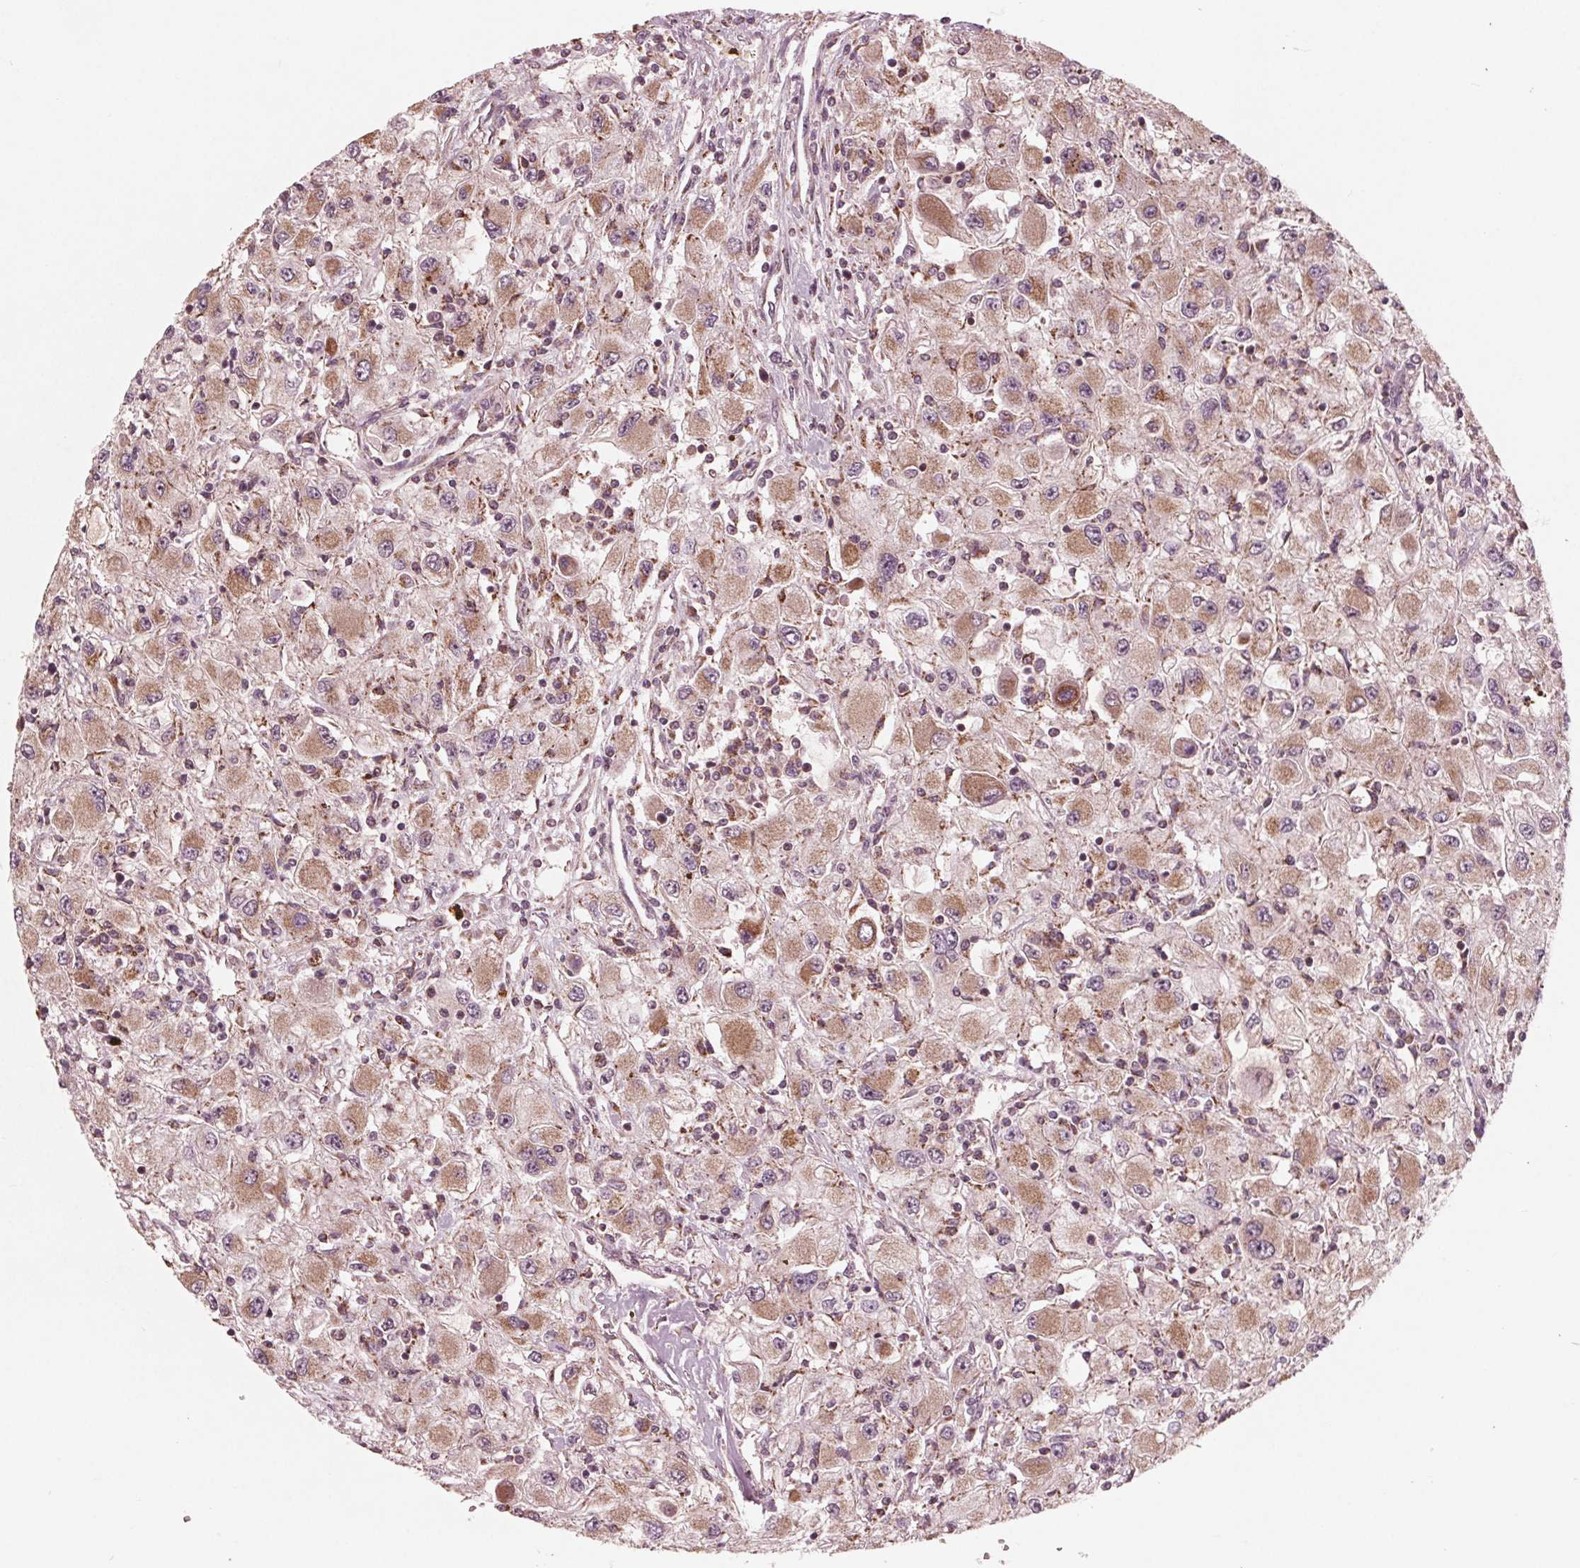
{"staining": {"intensity": "weak", "quantity": "25%-75%", "location": "cytoplasmic/membranous"}, "tissue": "renal cancer", "cell_type": "Tumor cells", "image_type": "cancer", "snomed": [{"axis": "morphology", "description": "Adenocarcinoma, NOS"}, {"axis": "topography", "description": "Kidney"}], "caption": "Immunohistochemistry photomicrograph of renal cancer stained for a protein (brown), which displays low levels of weak cytoplasmic/membranous positivity in about 25%-75% of tumor cells.", "gene": "UBALD1", "patient": {"sex": "female", "age": 67}}